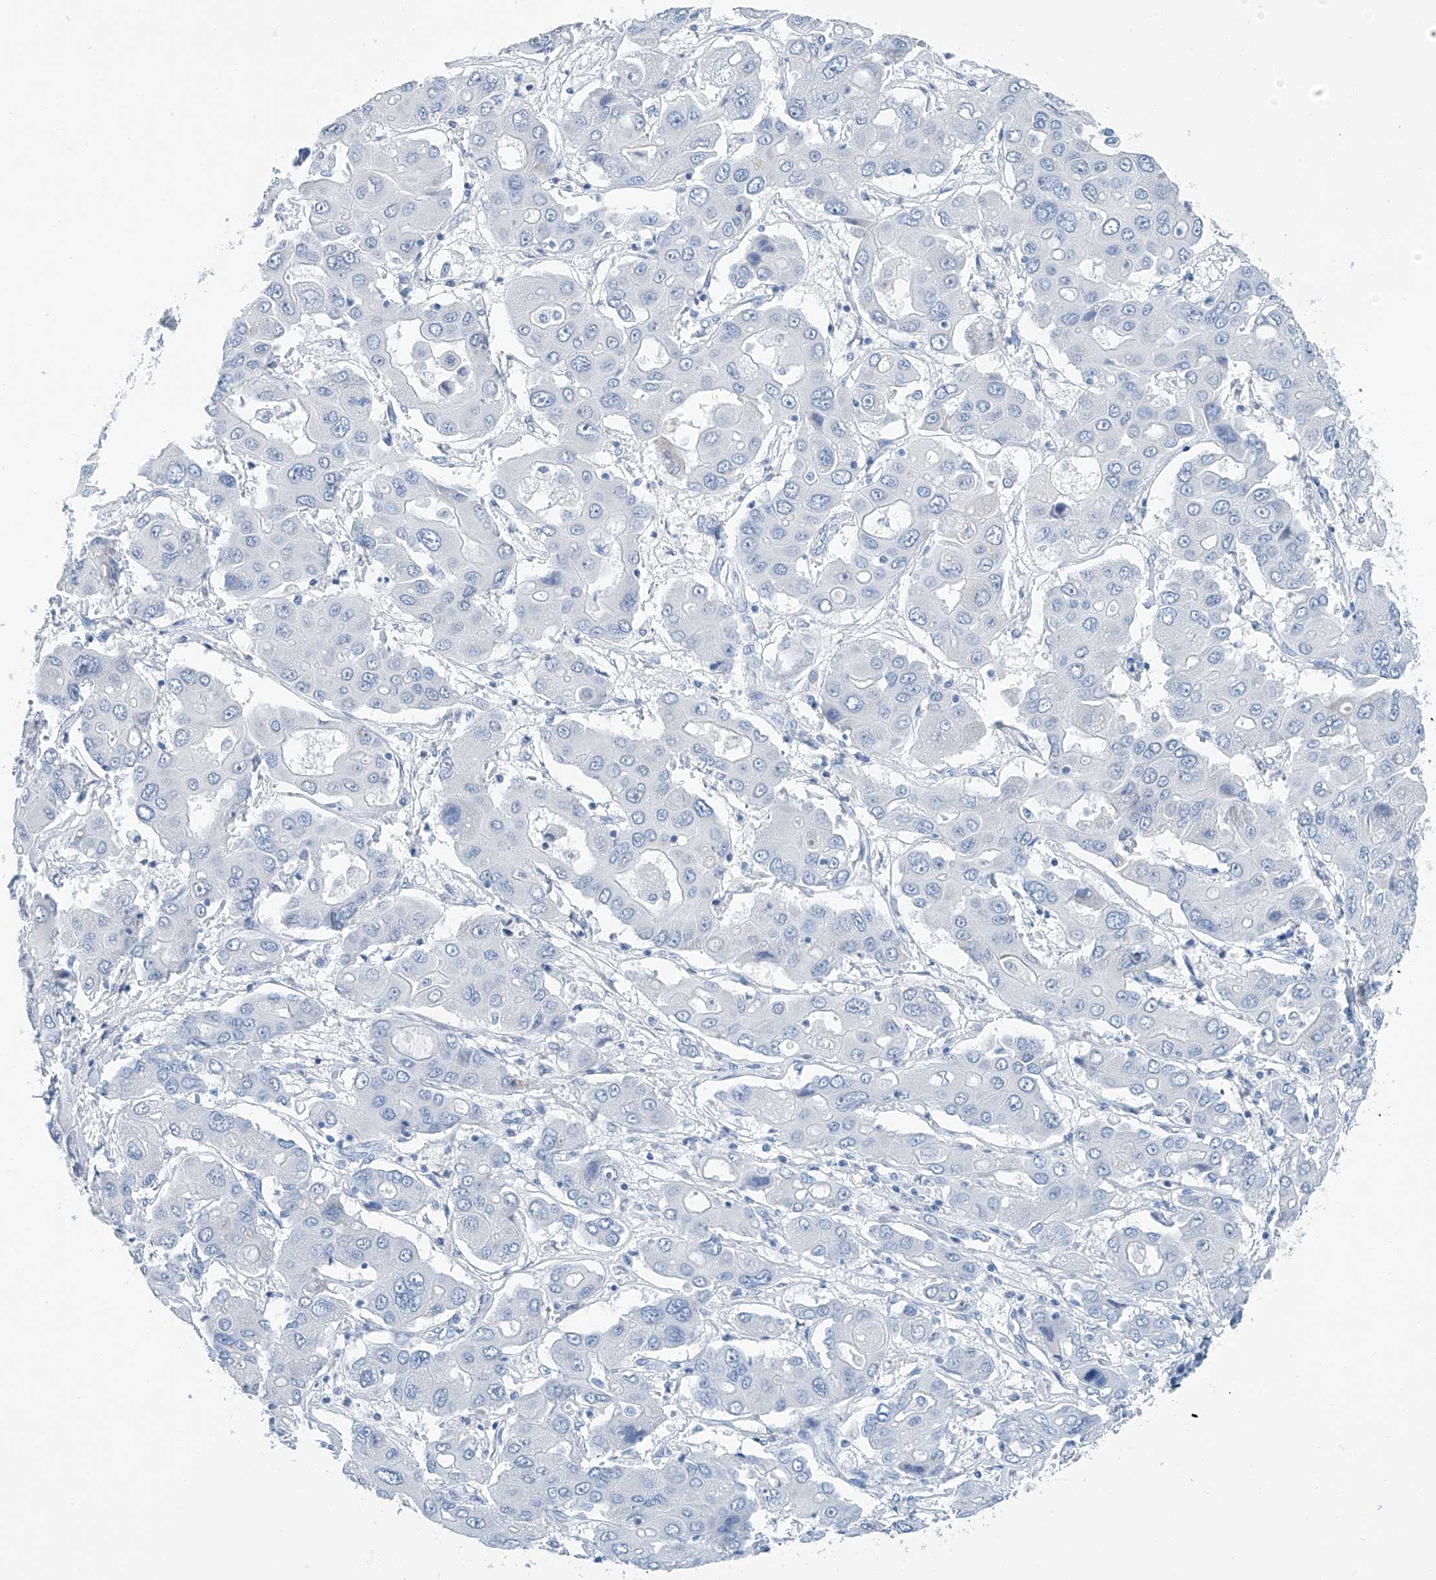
{"staining": {"intensity": "negative", "quantity": "none", "location": "none"}, "tissue": "liver cancer", "cell_type": "Tumor cells", "image_type": "cancer", "snomed": [{"axis": "morphology", "description": "Cholangiocarcinoma"}, {"axis": "topography", "description": "Liver"}], "caption": "This image is of liver cholangiocarcinoma stained with IHC to label a protein in brown with the nuclei are counter-stained blue. There is no positivity in tumor cells.", "gene": "CYP2A7", "patient": {"sex": "male", "age": 67}}